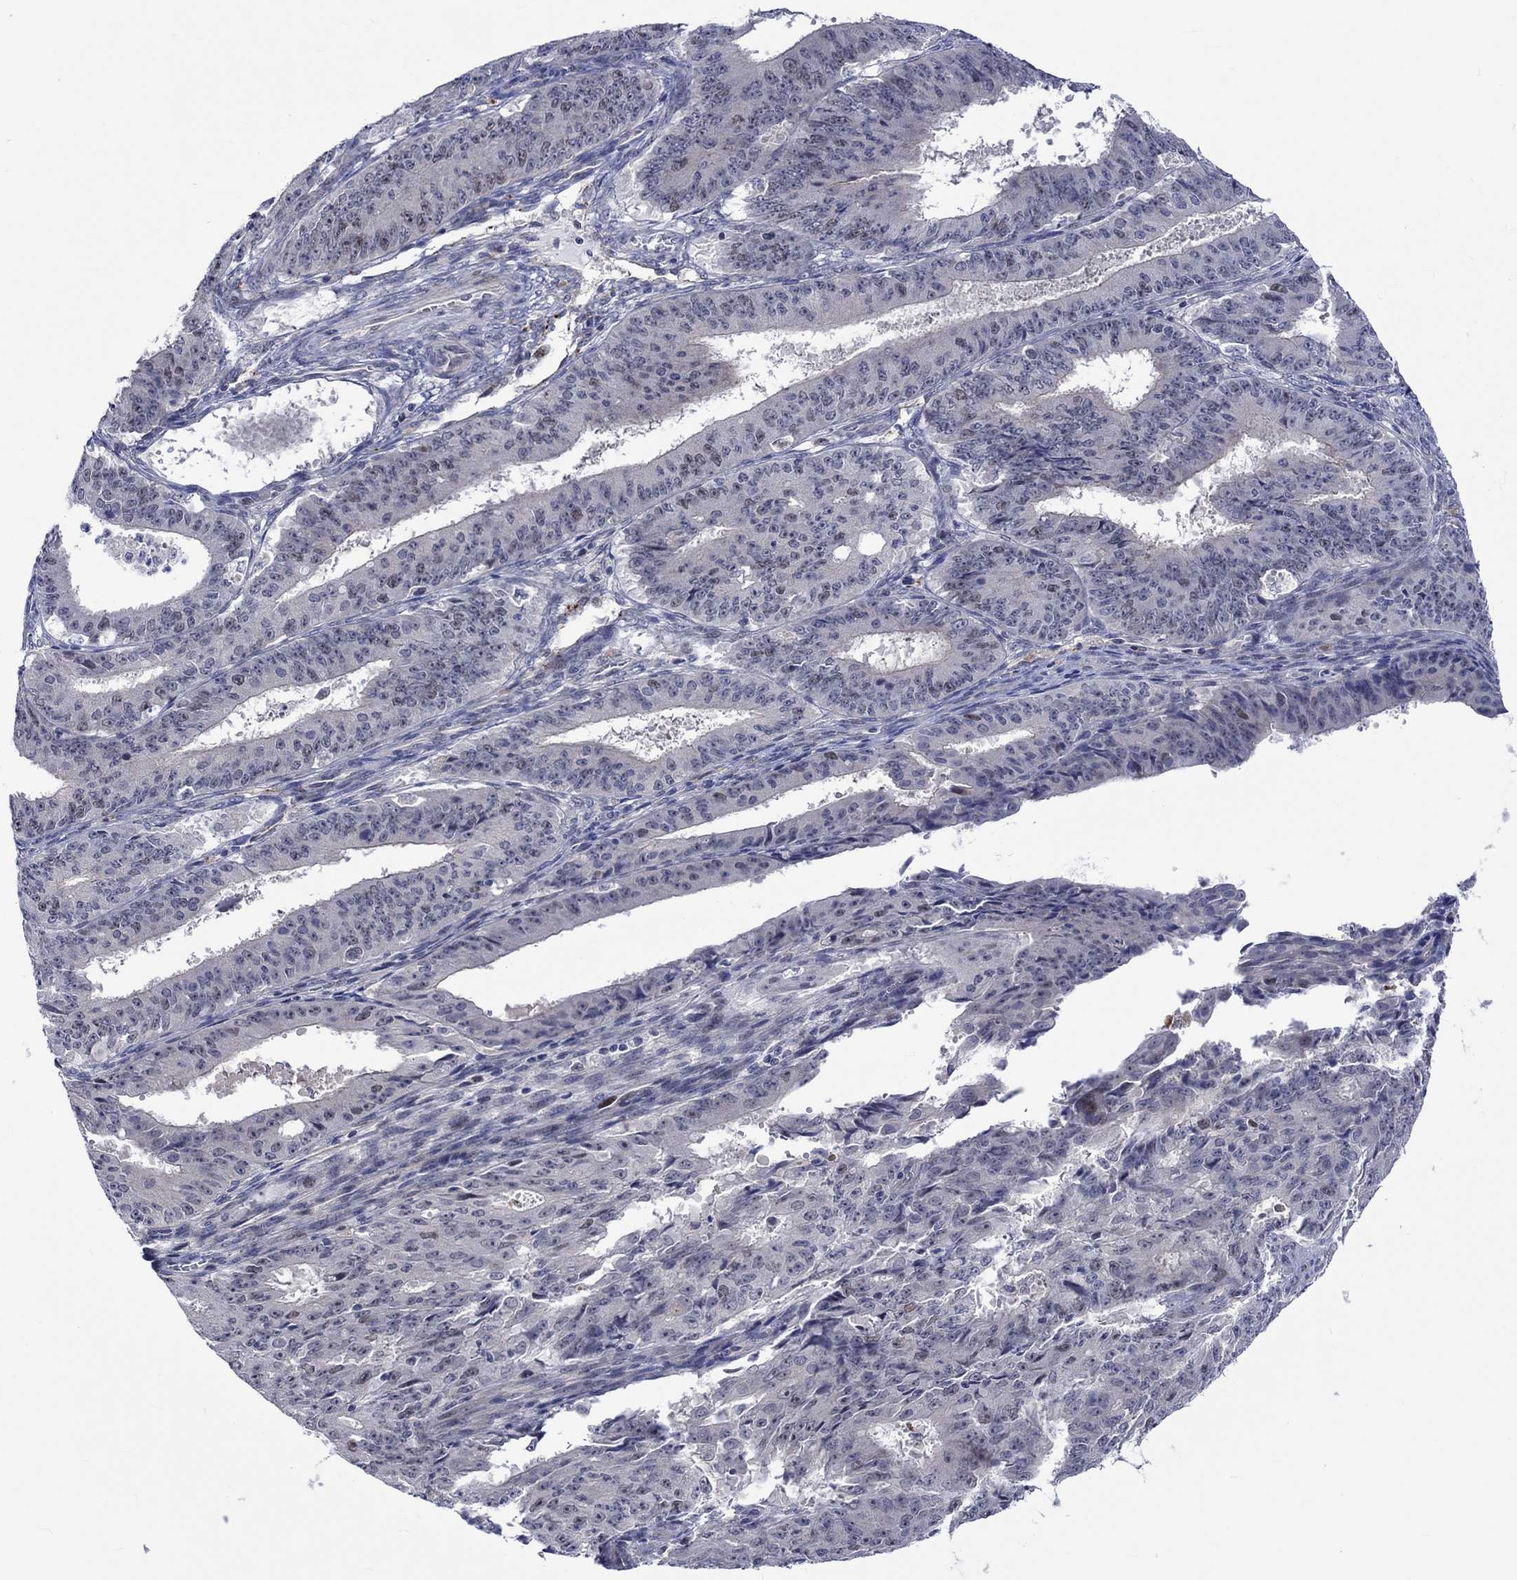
{"staining": {"intensity": "negative", "quantity": "none", "location": "none"}, "tissue": "ovarian cancer", "cell_type": "Tumor cells", "image_type": "cancer", "snomed": [{"axis": "morphology", "description": "Carcinoma, endometroid"}, {"axis": "topography", "description": "Ovary"}], "caption": "The image displays no significant expression in tumor cells of ovarian endometroid carcinoma. (Stains: DAB immunohistochemistry (IHC) with hematoxylin counter stain, Microscopy: brightfield microscopy at high magnification).", "gene": "E2F8", "patient": {"sex": "female", "age": 42}}